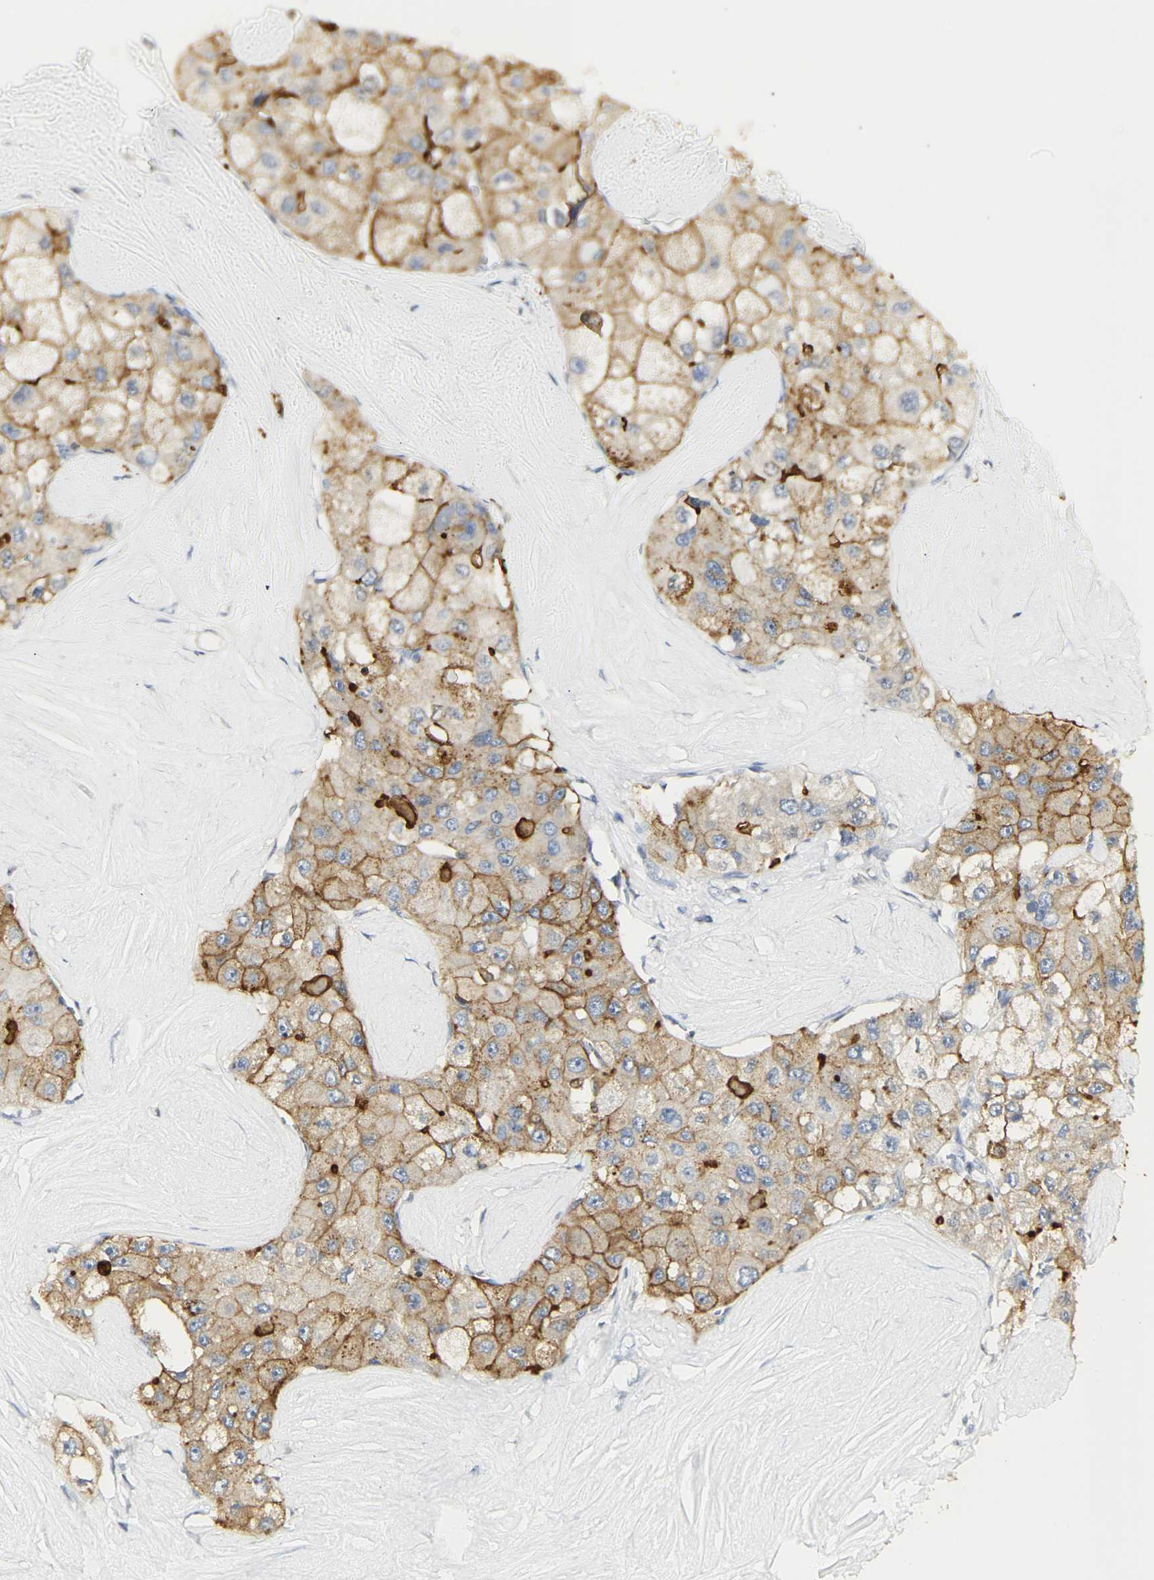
{"staining": {"intensity": "moderate", "quantity": ">75%", "location": "cytoplasmic/membranous"}, "tissue": "liver cancer", "cell_type": "Tumor cells", "image_type": "cancer", "snomed": [{"axis": "morphology", "description": "Carcinoma, Hepatocellular, NOS"}, {"axis": "topography", "description": "Liver"}], "caption": "High-power microscopy captured an IHC micrograph of hepatocellular carcinoma (liver), revealing moderate cytoplasmic/membranous expression in about >75% of tumor cells.", "gene": "CEACAM5", "patient": {"sex": "male", "age": 80}}